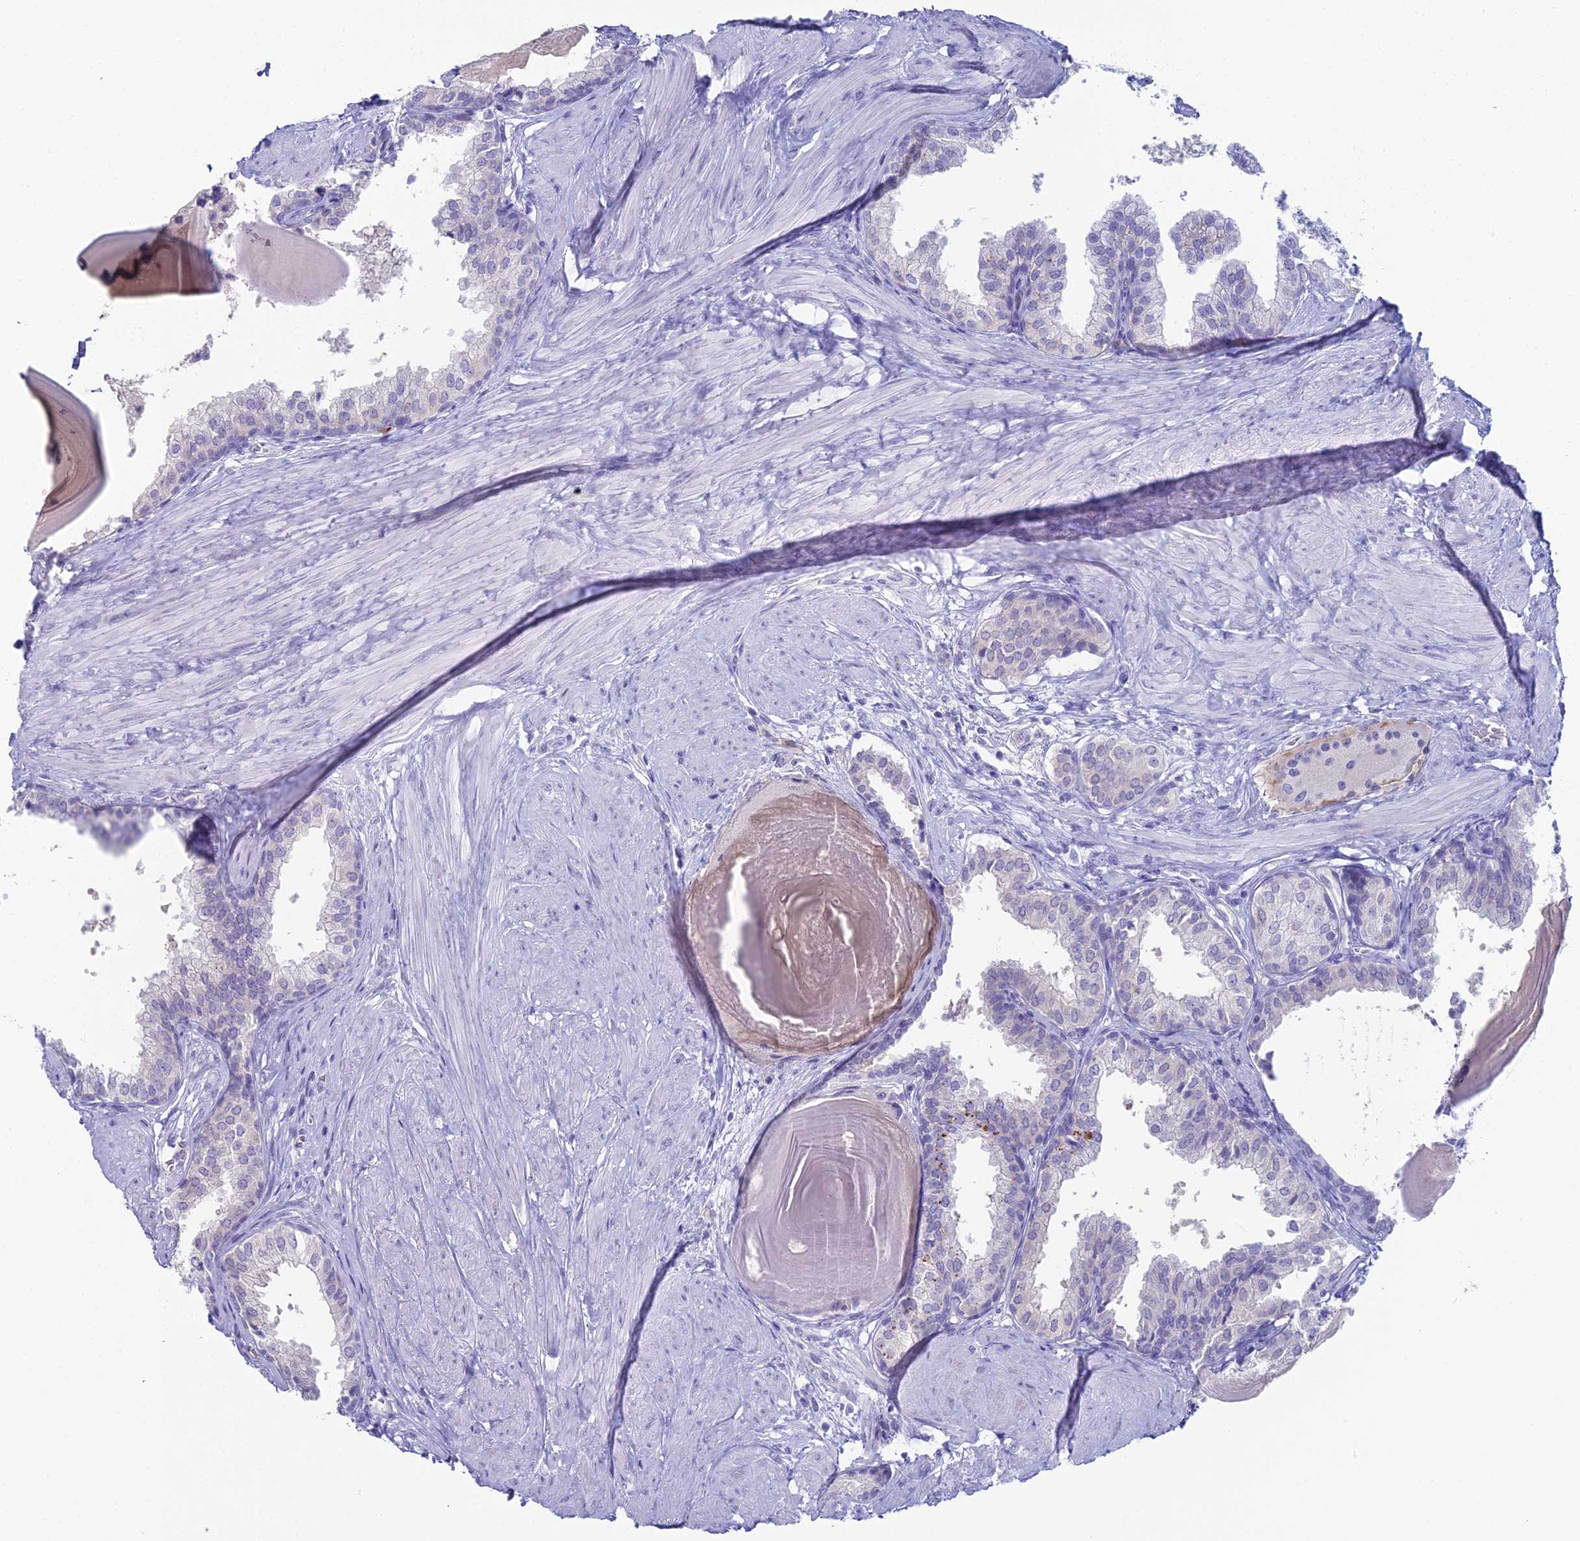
{"staining": {"intensity": "moderate", "quantity": "<25%", "location": "cytoplasmic/membranous"}, "tissue": "prostate", "cell_type": "Glandular cells", "image_type": "normal", "snomed": [{"axis": "morphology", "description": "Normal tissue, NOS"}, {"axis": "topography", "description": "Prostate"}], "caption": "High-power microscopy captured an immunohistochemistry (IHC) image of unremarkable prostate, revealing moderate cytoplasmic/membranous expression in about <25% of glandular cells. Nuclei are stained in blue.", "gene": "ACE", "patient": {"sex": "male", "age": 48}}